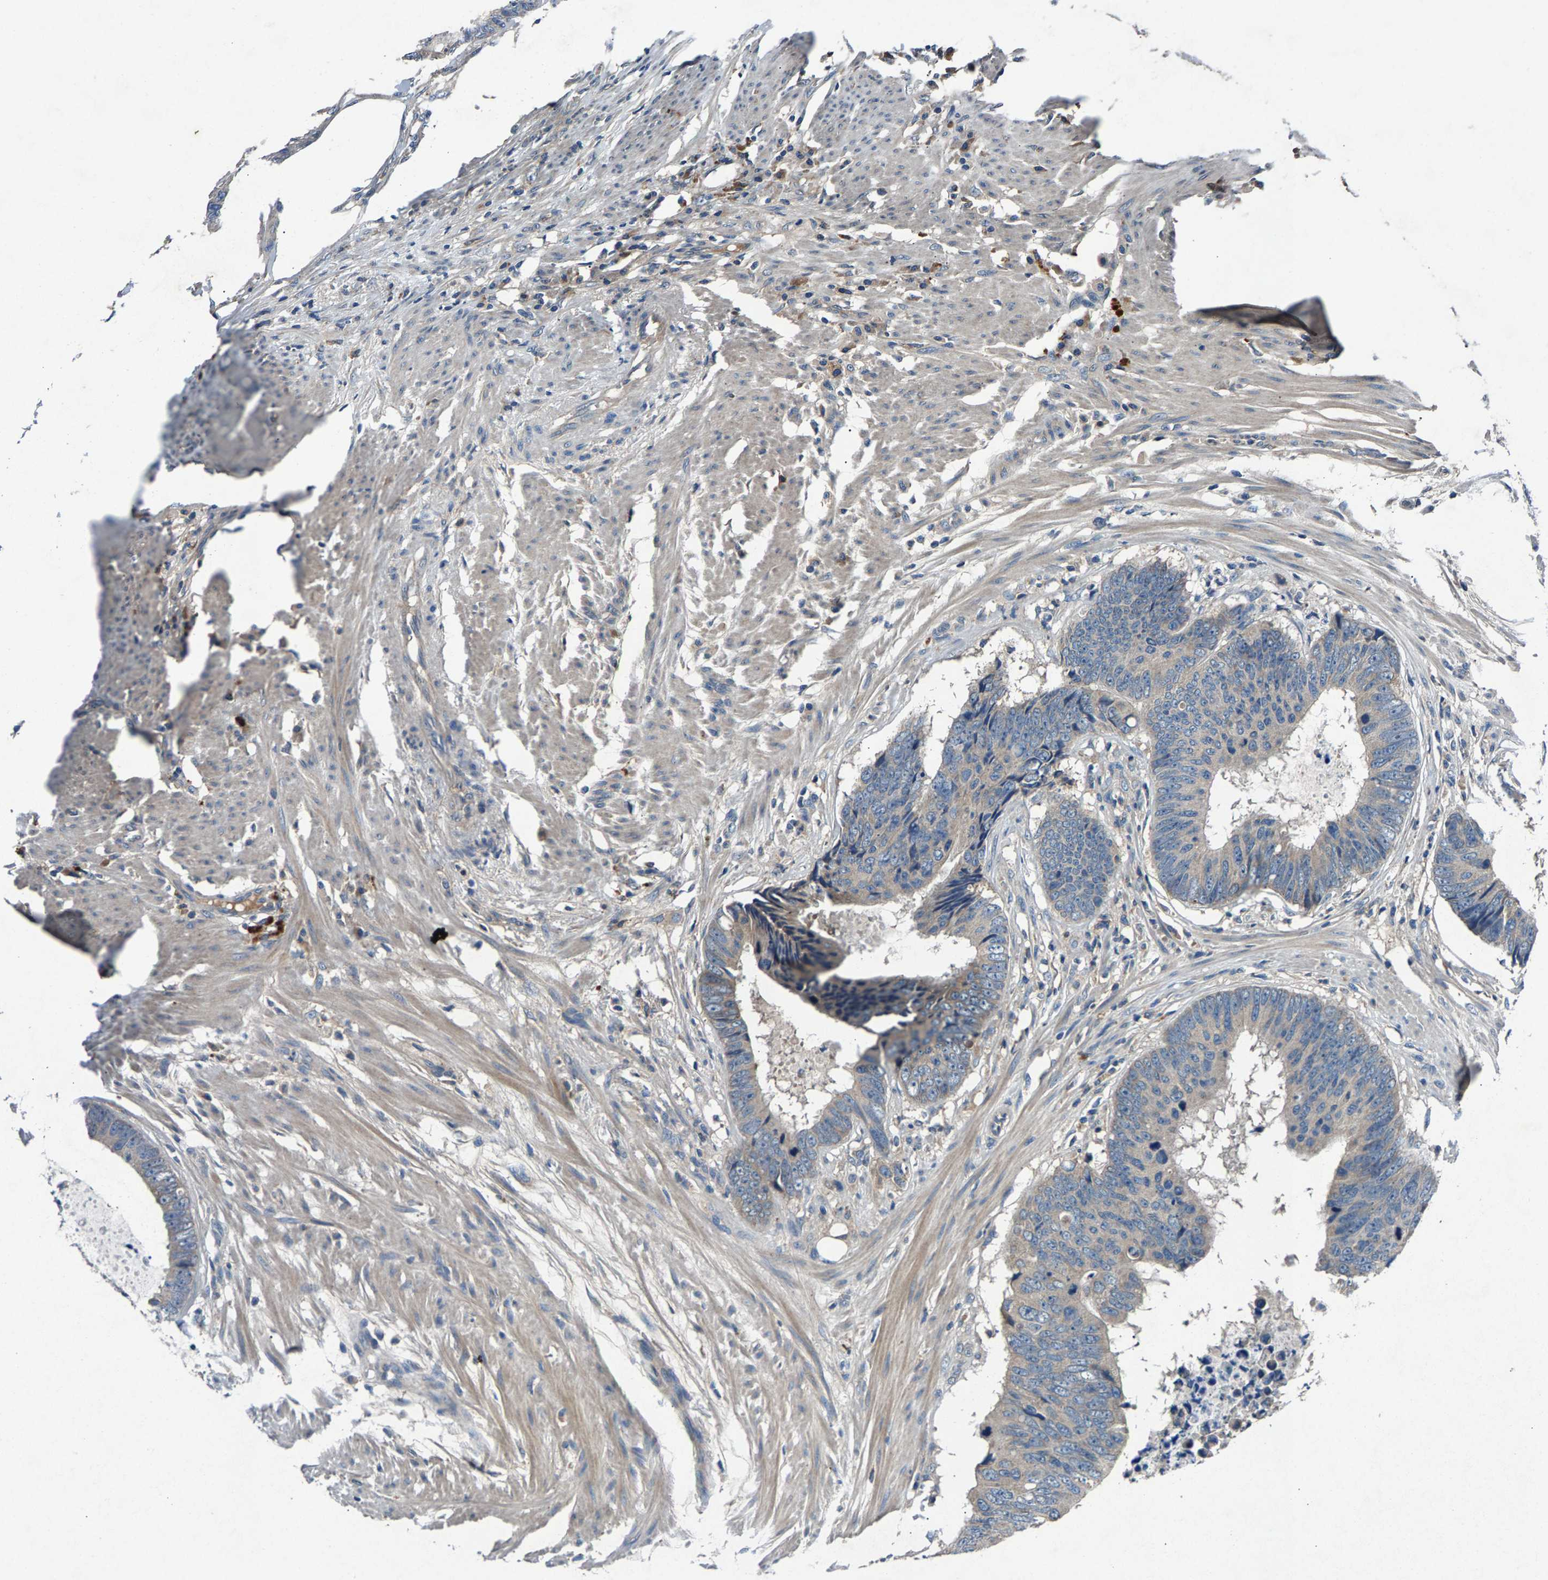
{"staining": {"intensity": "negative", "quantity": "none", "location": "none"}, "tissue": "colorectal cancer", "cell_type": "Tumor cells", "image_type": "cancer", "snomed": [{"axis": "morphology", "description": "Adenocarcinoma, NOS"}, {"axis": "topography", "description": "Colon"}], "caption": "IHC histopathology image of human colorectal cancer (adenocarcinoma) stained for a protein (brown), which reveals no positivity in tumor cells. (DAB (3,3'-diaminobenzidine) IHC with hematoxylin counter stain).", "gene": "PRXL2C", "patient": {"sex": "male", "age": 56}}